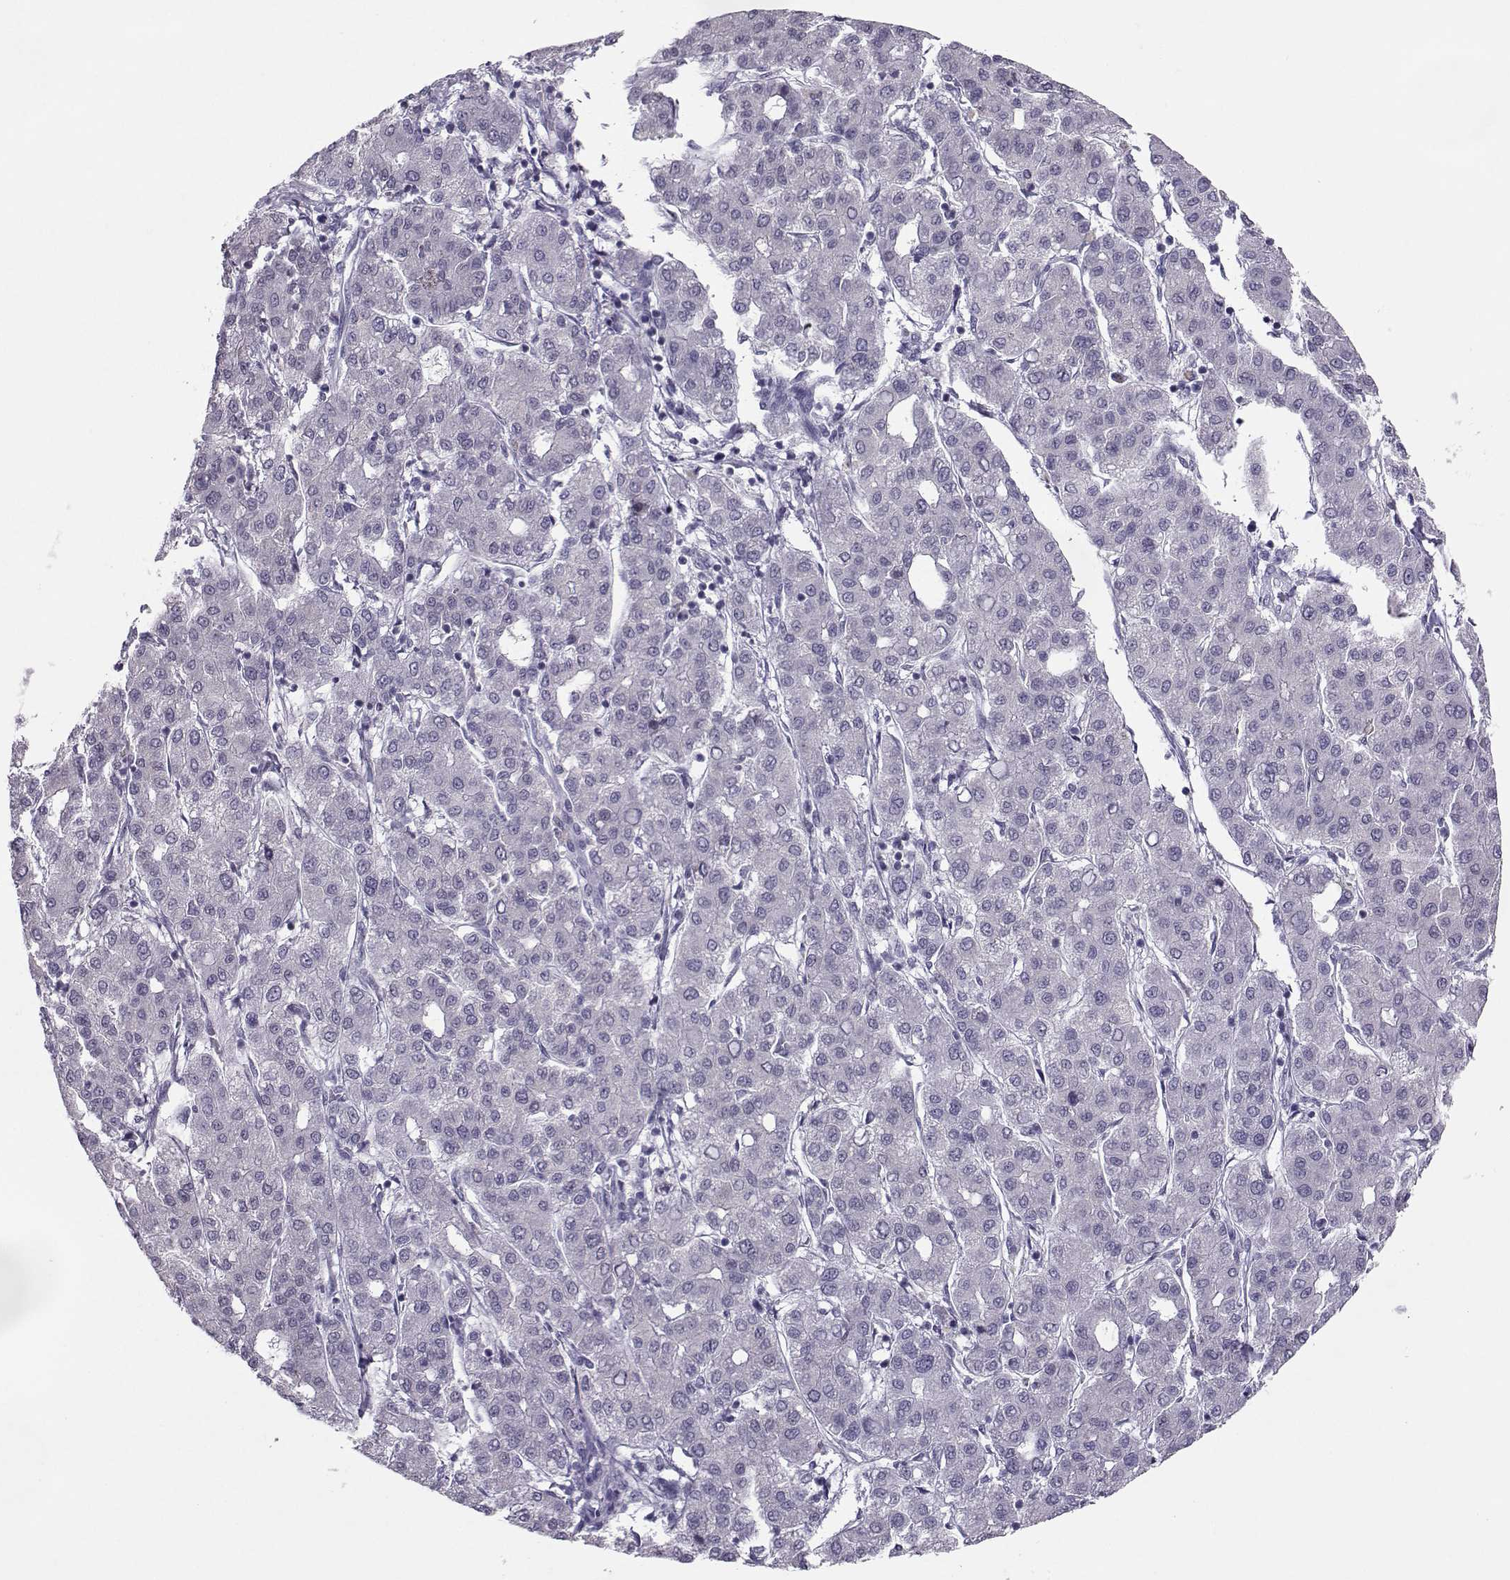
{"staining": {"intensity": "negative", "quantity": "none", "location": "none"}, "tissue": "liver cancer", "cell_type": "Tumor cells", "image_type": "cancer", "snomed": [{"axis": "morphology", "description": "Carcinoma, Hepatocellular, NOS"}, {"axis": "topography", "description": "Liver"}], "caption": "IHC image of neoplastic tissue: liver cancer stained with DAB (3,3'-diaminobenzidine) exhibits no significant protein expression in tumor cells.", "gene": "LHX1", "patient": {"sex": "male", "age": 65}}